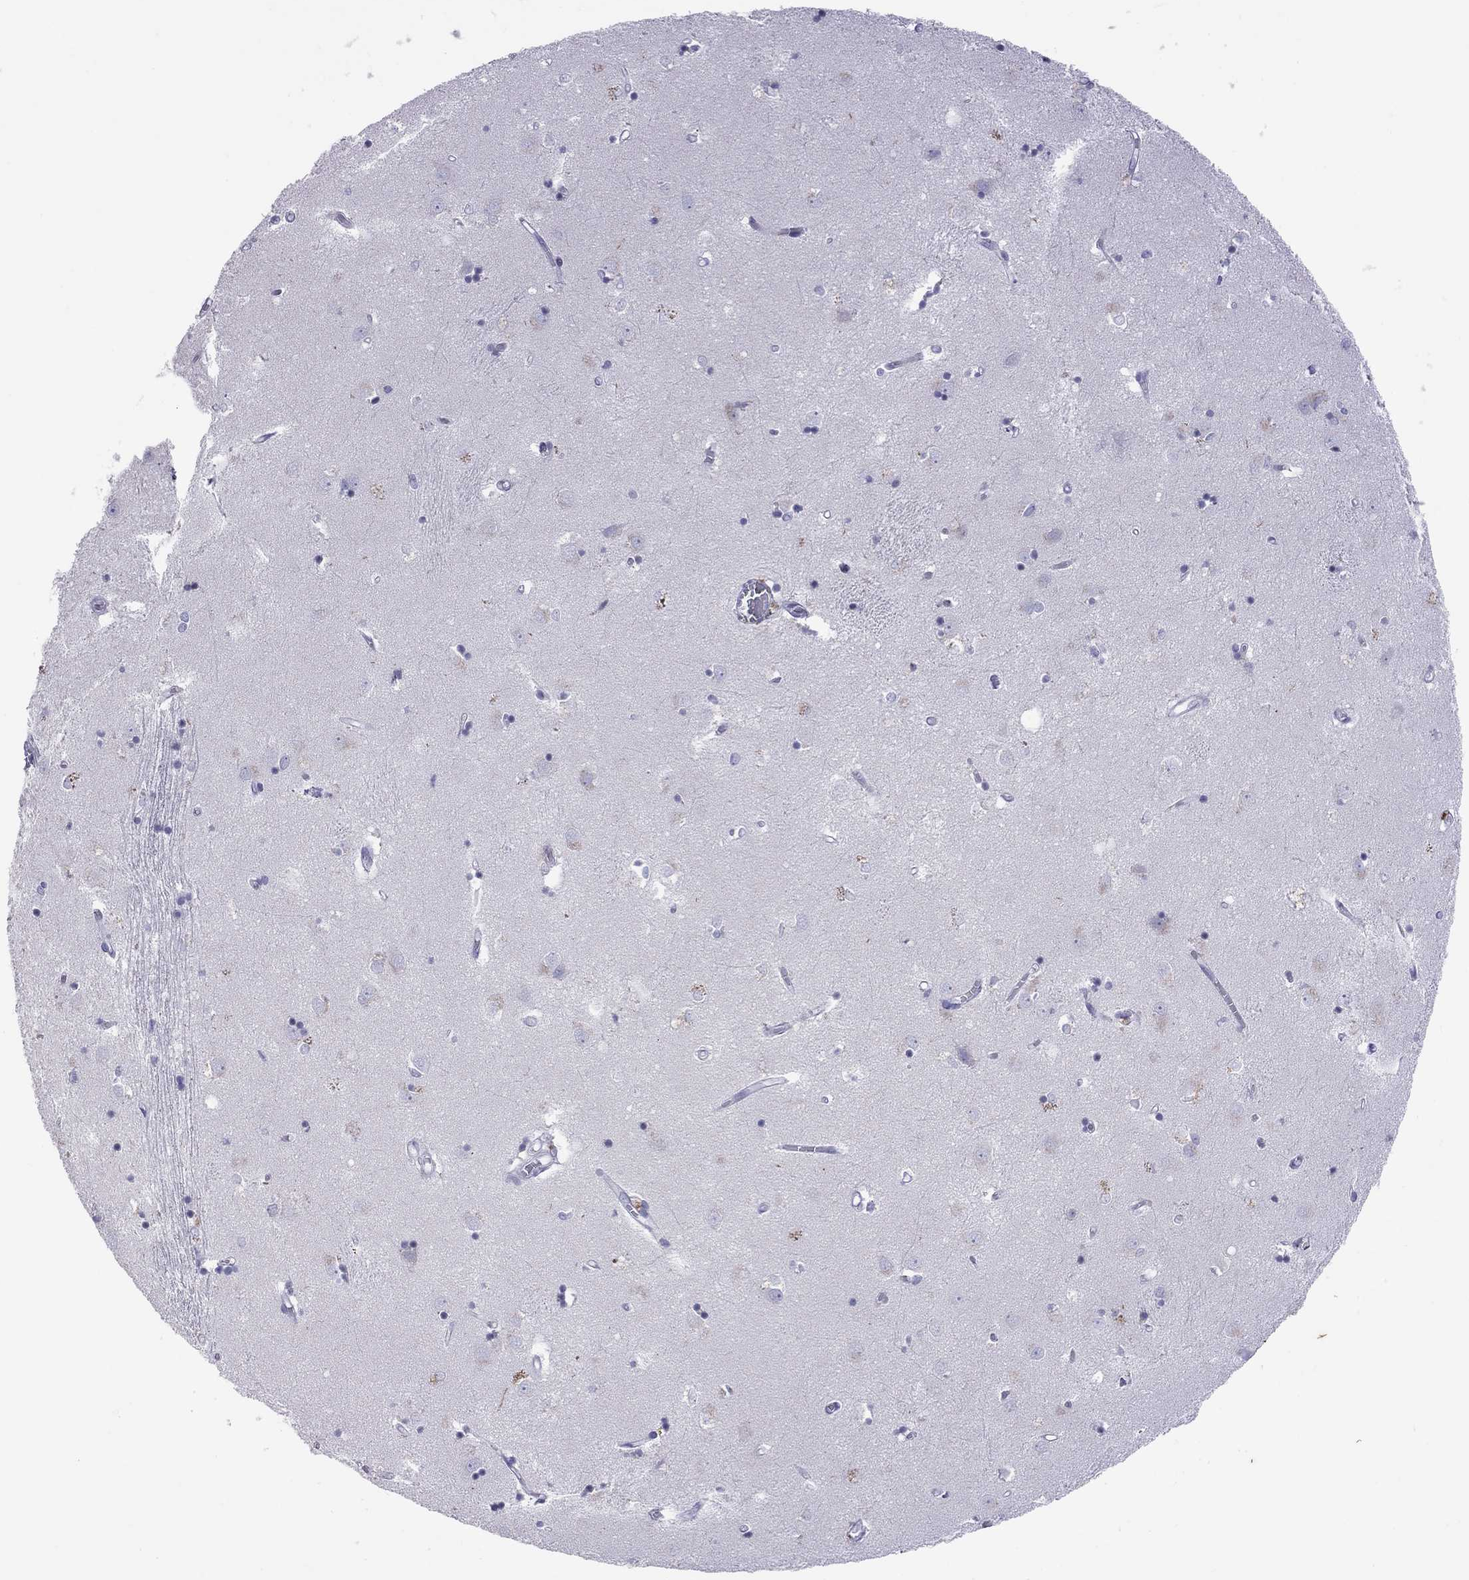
{"staining": {"intensity": "negative", "quantity": "none", "location": "none"}, "tissue": "caudate", "cell_type": "Glial cells", "image_type": "normal", "snomed": [{"axis": "morphology", "description": "Normal tissue, NOS"}, {"axis": "topography", "description": "Lateral ventricle wall"}], "caption": "Histopathology image shows no protein positivity in glial cells of benign caudate. Nuclei are stained in blue.", "gene": "MUC16", "patient": {"sex": "male", "age": 54}}